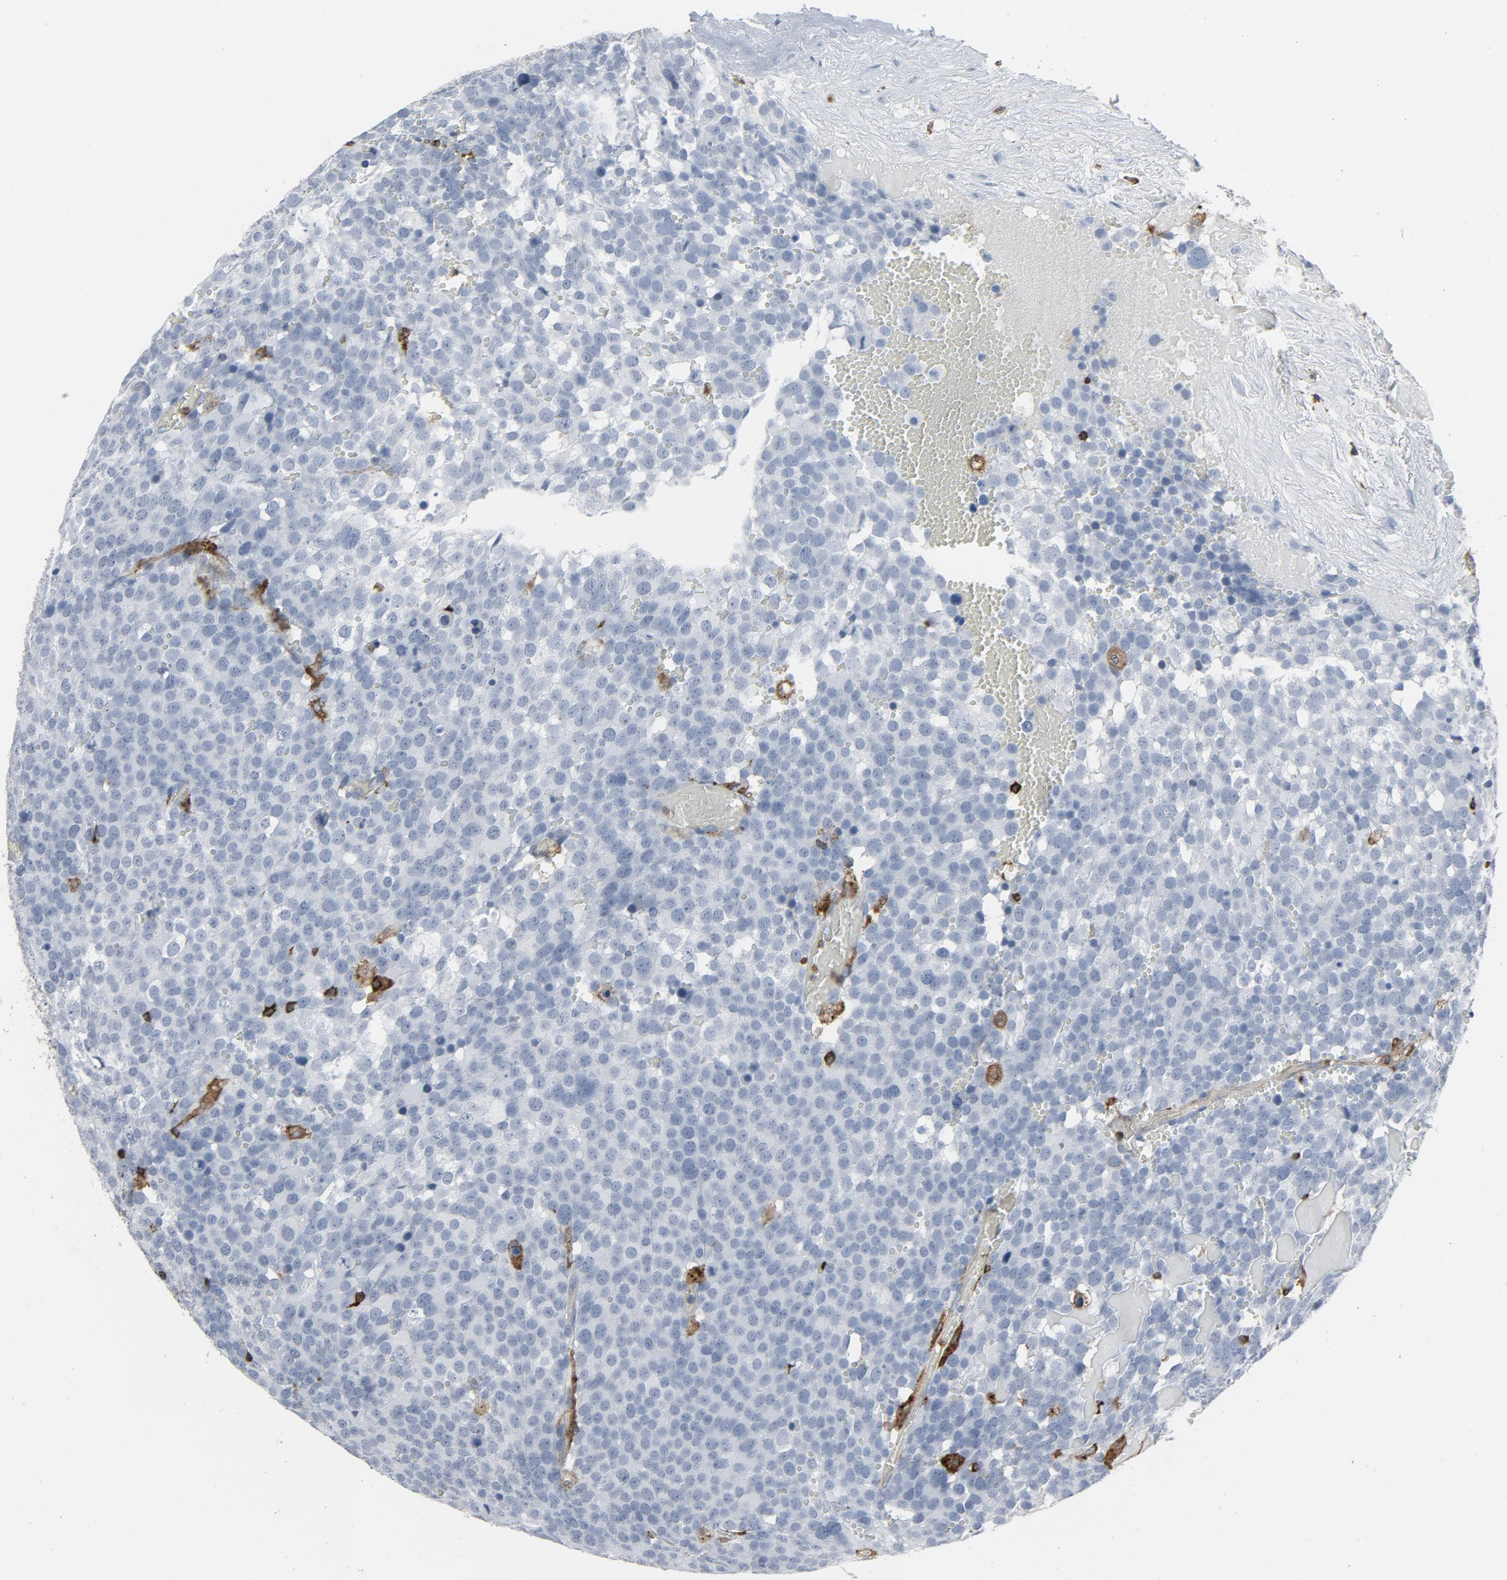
{"staining": {"intensity": "negative", "quantity": "none", "location": "none"}, "tissue": "testis cancer", "cell_type": "Tumor cells", "image_type": "cancer", "snomed": [{"axis": "morphology", "description": "Seminoma, NOS"}, {"axis": "topography", "description": "Testis"}], "caption": "Protein analysis of testis cancer reveals no significant positivity in tumor cells.", "gene": "LCP2", "patient": {"sex": "male", "age": 71}}